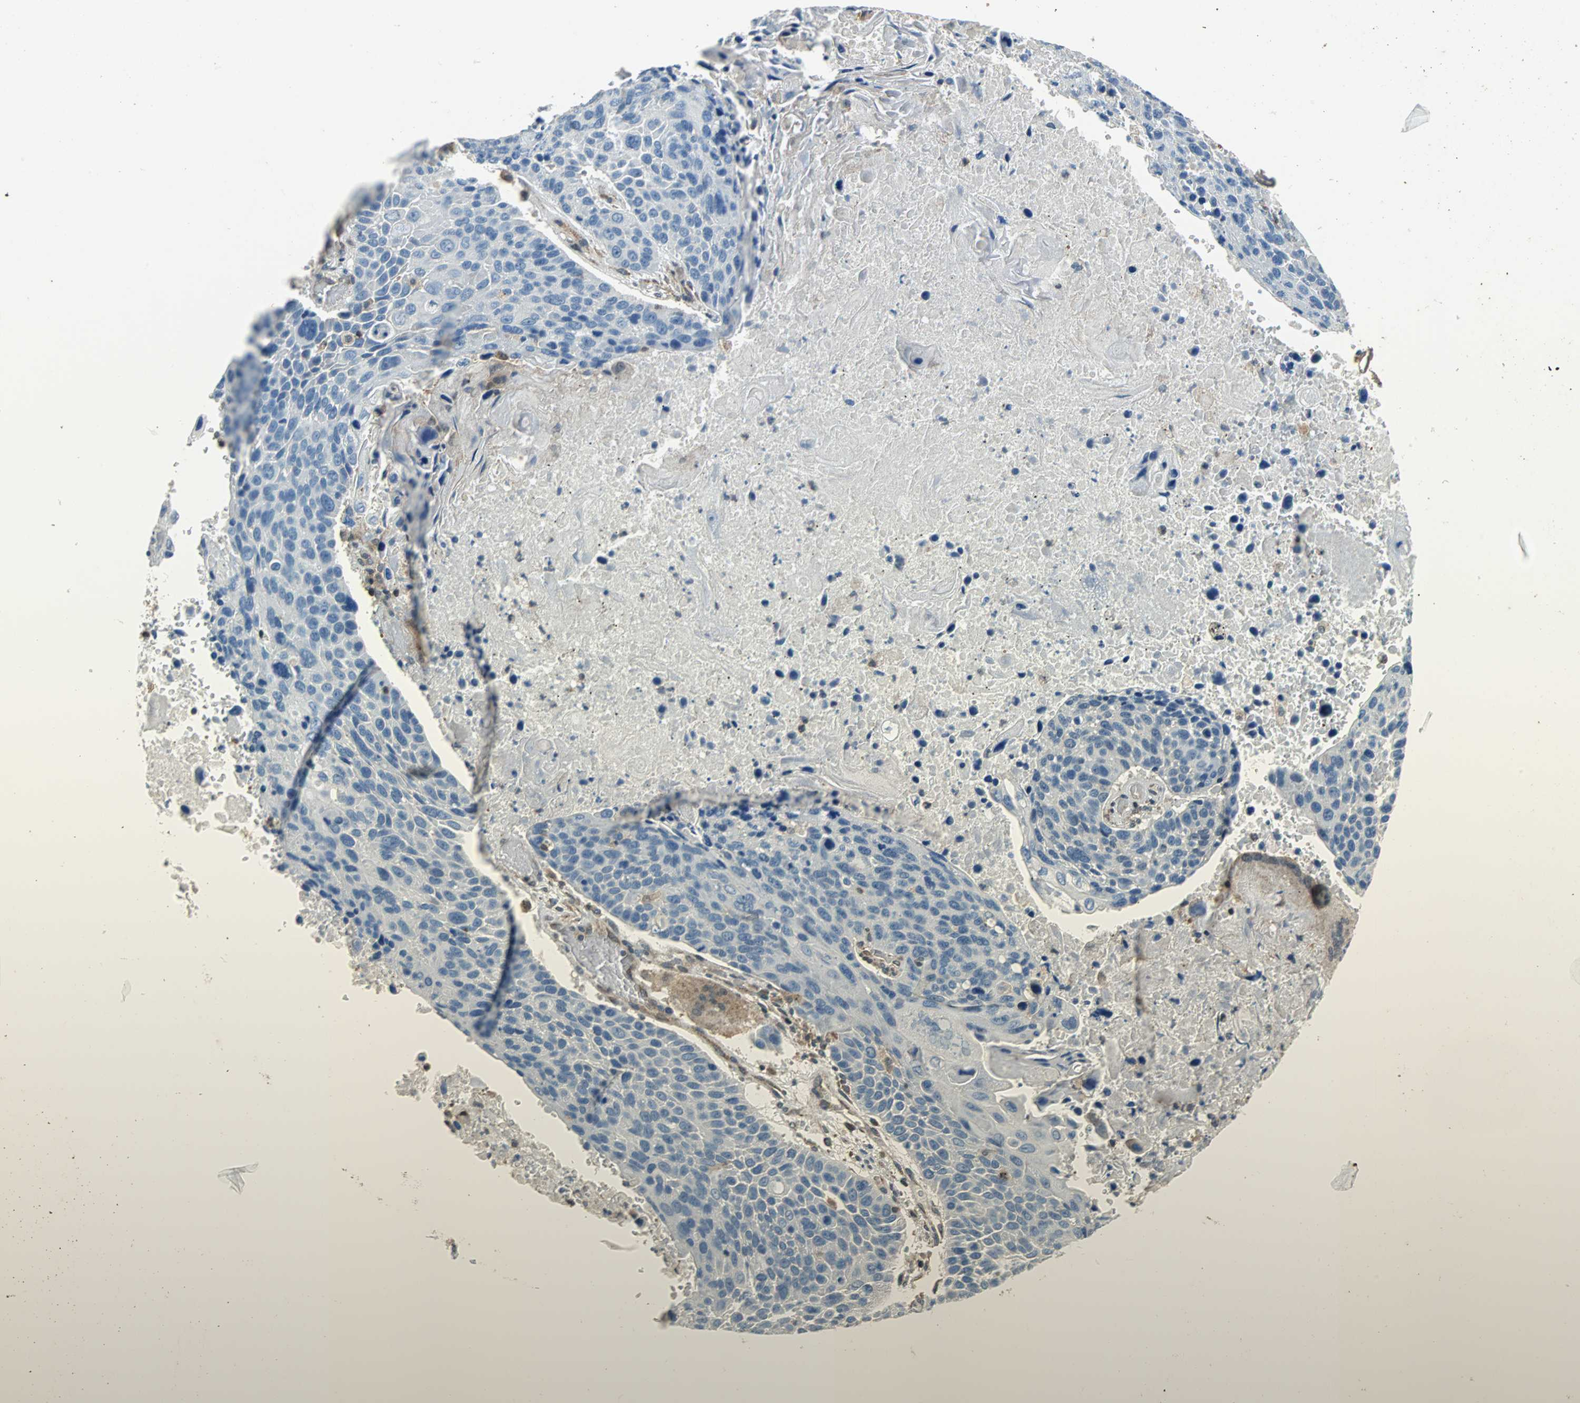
{"staining": {"intensity": "negative", "quantity": "none", "location": "none"}, "tissue": "lung cancer", "cell_type": "Tumor cells", "image_type": "cancer", "snomed": [{"axis": "morphology", "description": "Squamous cell carcinoma, NOS"}, {"axis": "topography", "description": "Lung"}], "caption": "Lung squamous cell carcinoma was stained to show a protein in brown. There is no significant expression in tumor cells.", "gene": "GSDMD", "patient": {"sex": "male", "age": 68}}